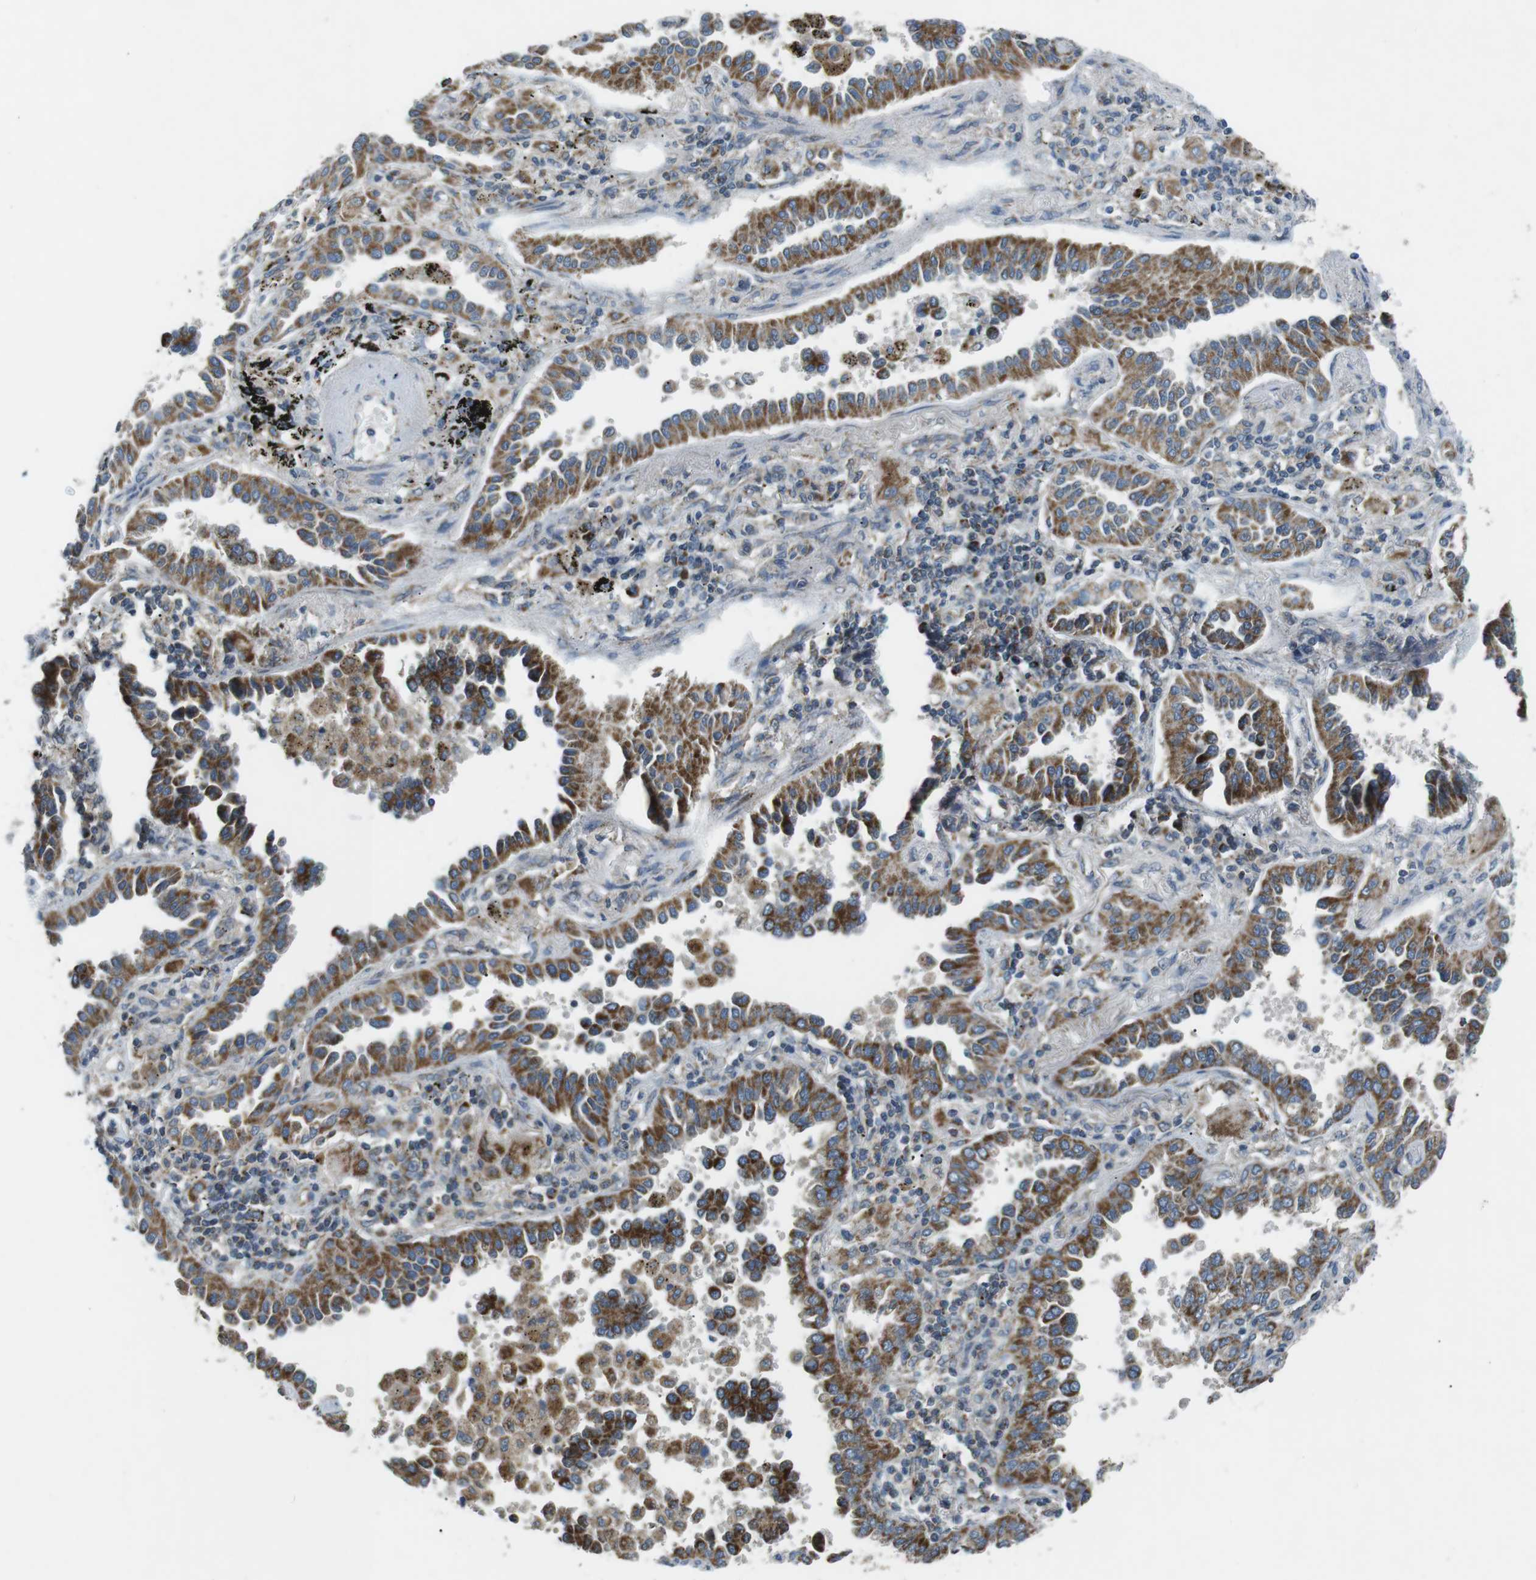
{"staining": {"intensity": "moderate", "quantity": ">75%", "location": "cytoplasmic/membranous"}, "tissue": "lung cancer", "cell_type": "Tumor cells", "image_type": "cancer", "snomed": [{"axis": "morphology", "description": "Normal tissue, NOS"}, {"axis": "morphology", "description": "Adenocarcinoma, NOS"}, {"axis": "topography", "description": "Lung"}], "caption": "The micrograph shows staining of lung cancer, revealing moderate cytoplasmic/membranous protein expression (brown color) within tumor cells.", "gene": "BACE1", "patient": {"sex": "male", "age": 59}}